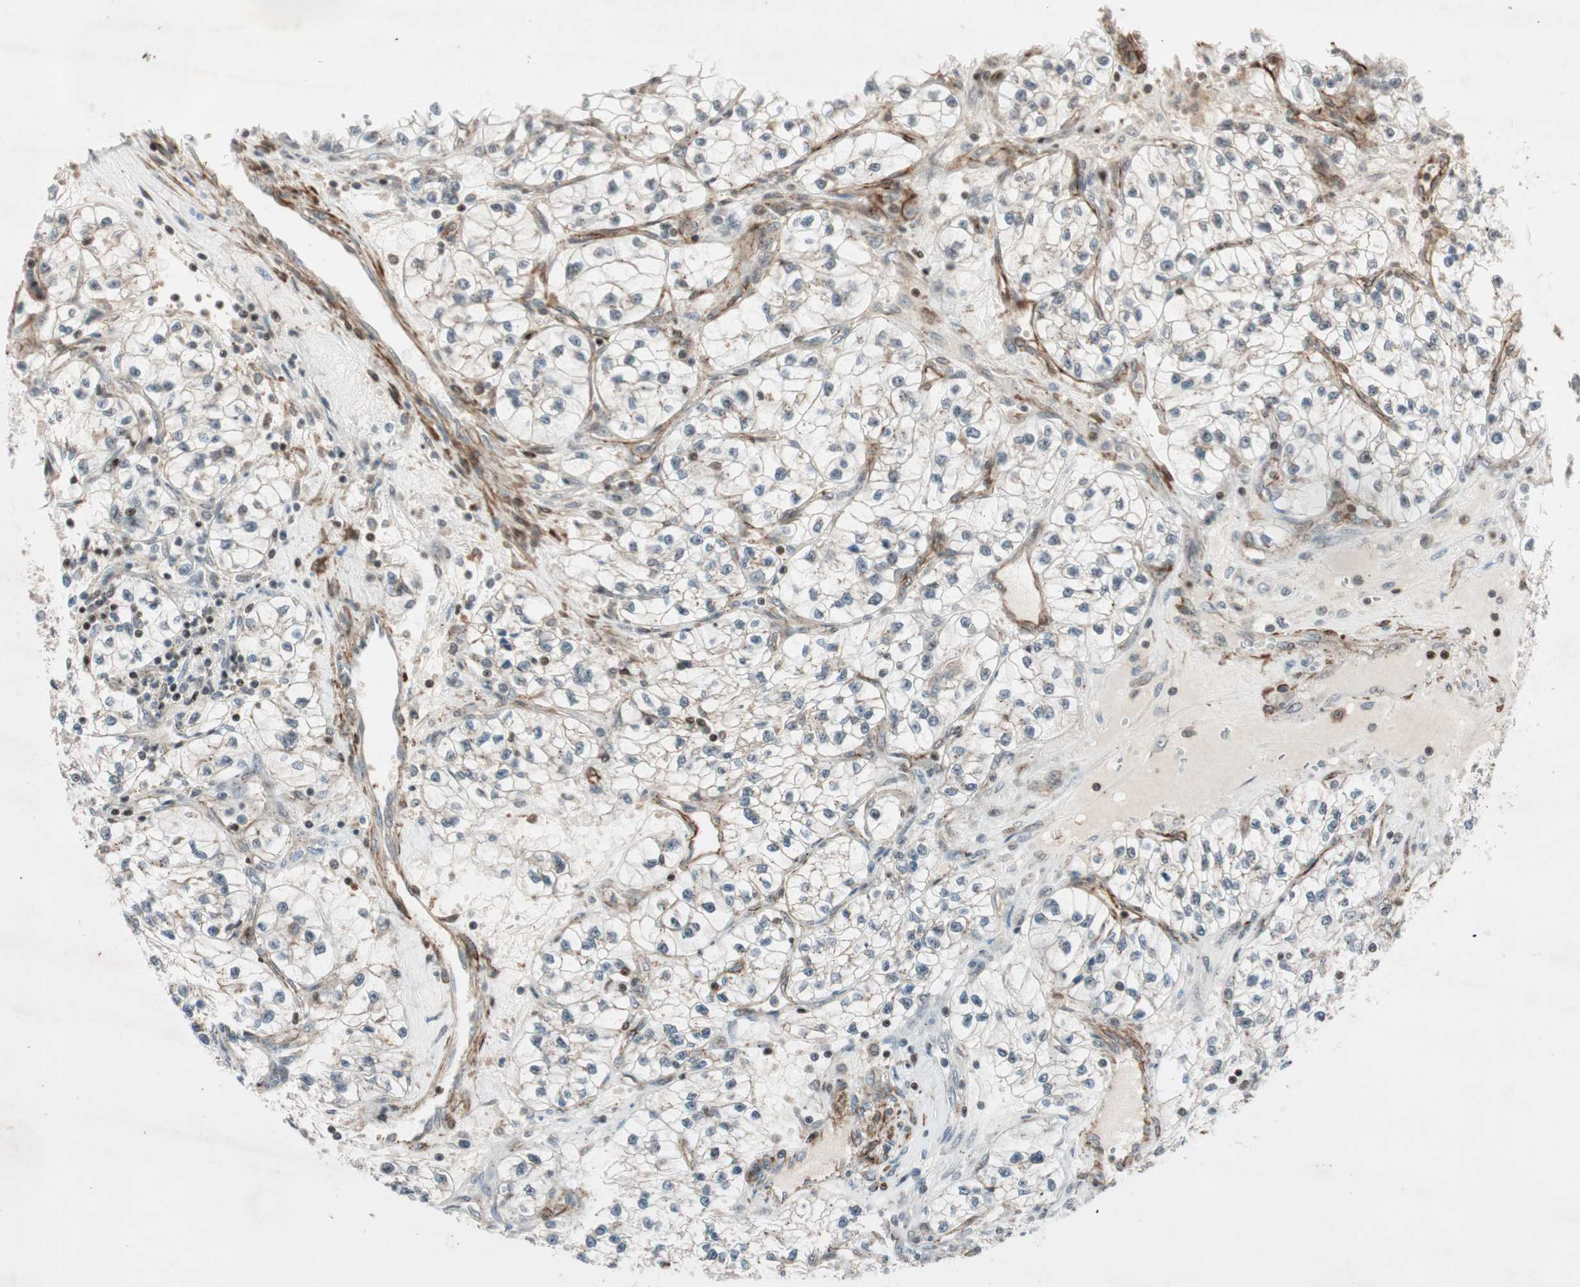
{"staining": {"intensity": "negative", "quantity": "none", "location": "none"}, "tissue": "renal cancer", "cell_type": "Tumor cells", "image_type": "cancer", "snomed": [{"axis": "morphology", "description": "Adenocarcinoma, NOS"}, {"axis": "topography", "description": "Kidney"}], "caption": "Immunohistochemistry photomicrograph of adenocarcinoma (renal) stained for a protein (brown), which exhibits no staining in tumor cells.", "gene": "CDK19", "patient": {"sex": "female", "age": 57}}